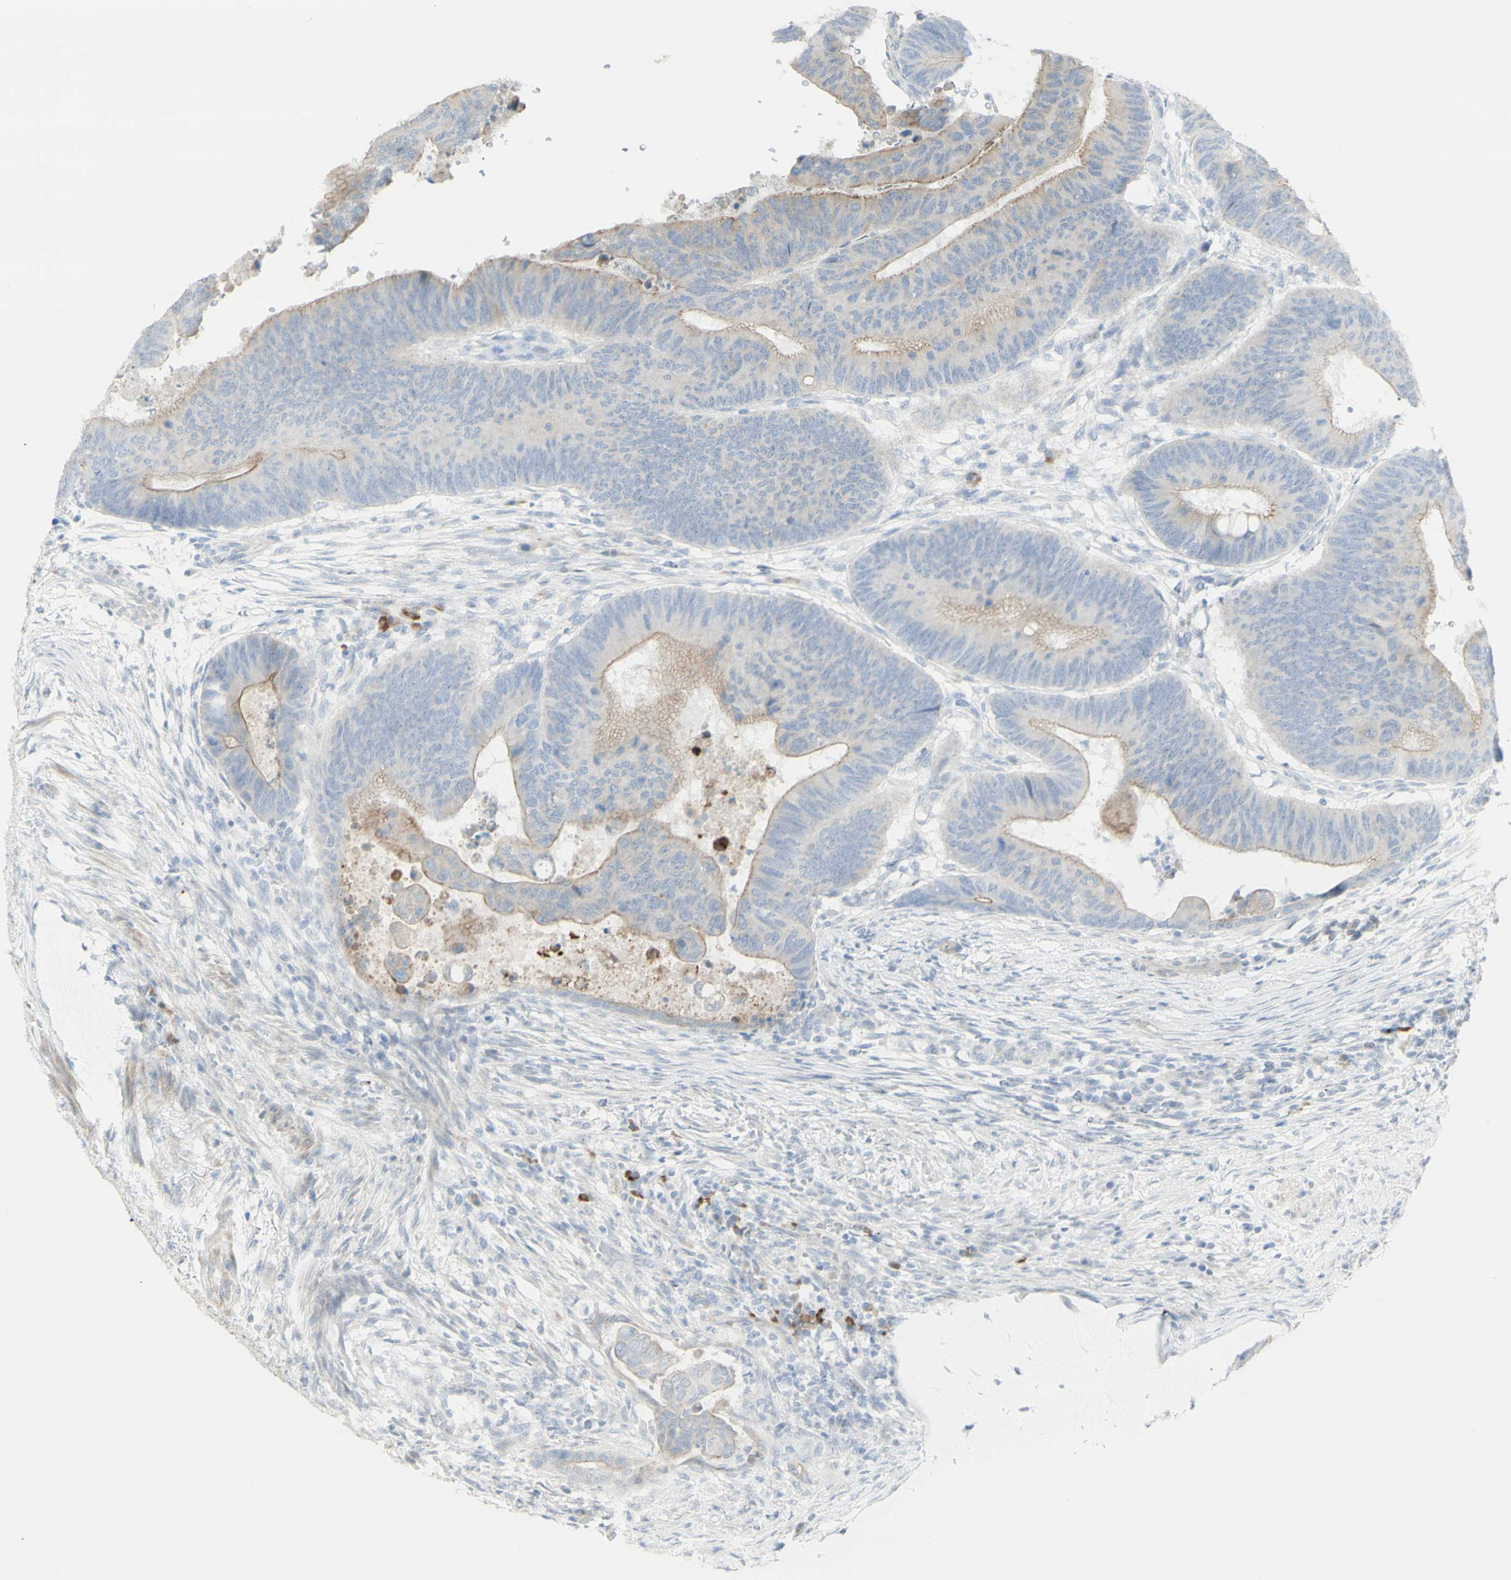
{"staining": {"intensity": "weak", "quantity": ">75%", "location": "cytoplasmic/membranous"}, "tissue": "colorectal cancer", "cell_type": "Tumor cells", "image_type": "cancer", "snomed": [{"axis": "morphology", "description": "Normal tissue, NOS"}, {"axis": "morphology", "description": "Adenocarcinoma, NOS"}, {"axis": "topography", "description": "Rectum"}, {"axis": "topography", "description": "Peripheral nerve tissue"}], "caption": "Colorectal cancer stained with immunohistochemistry demonstrates weak cytoplasmic/membranous expression in approximately >75% of tumor cells. Ihc stains the protein of interest in brown and the nuclei are stained blue.", "gene": "NDST4", "patient": {"sex": "male", "age": 92}}